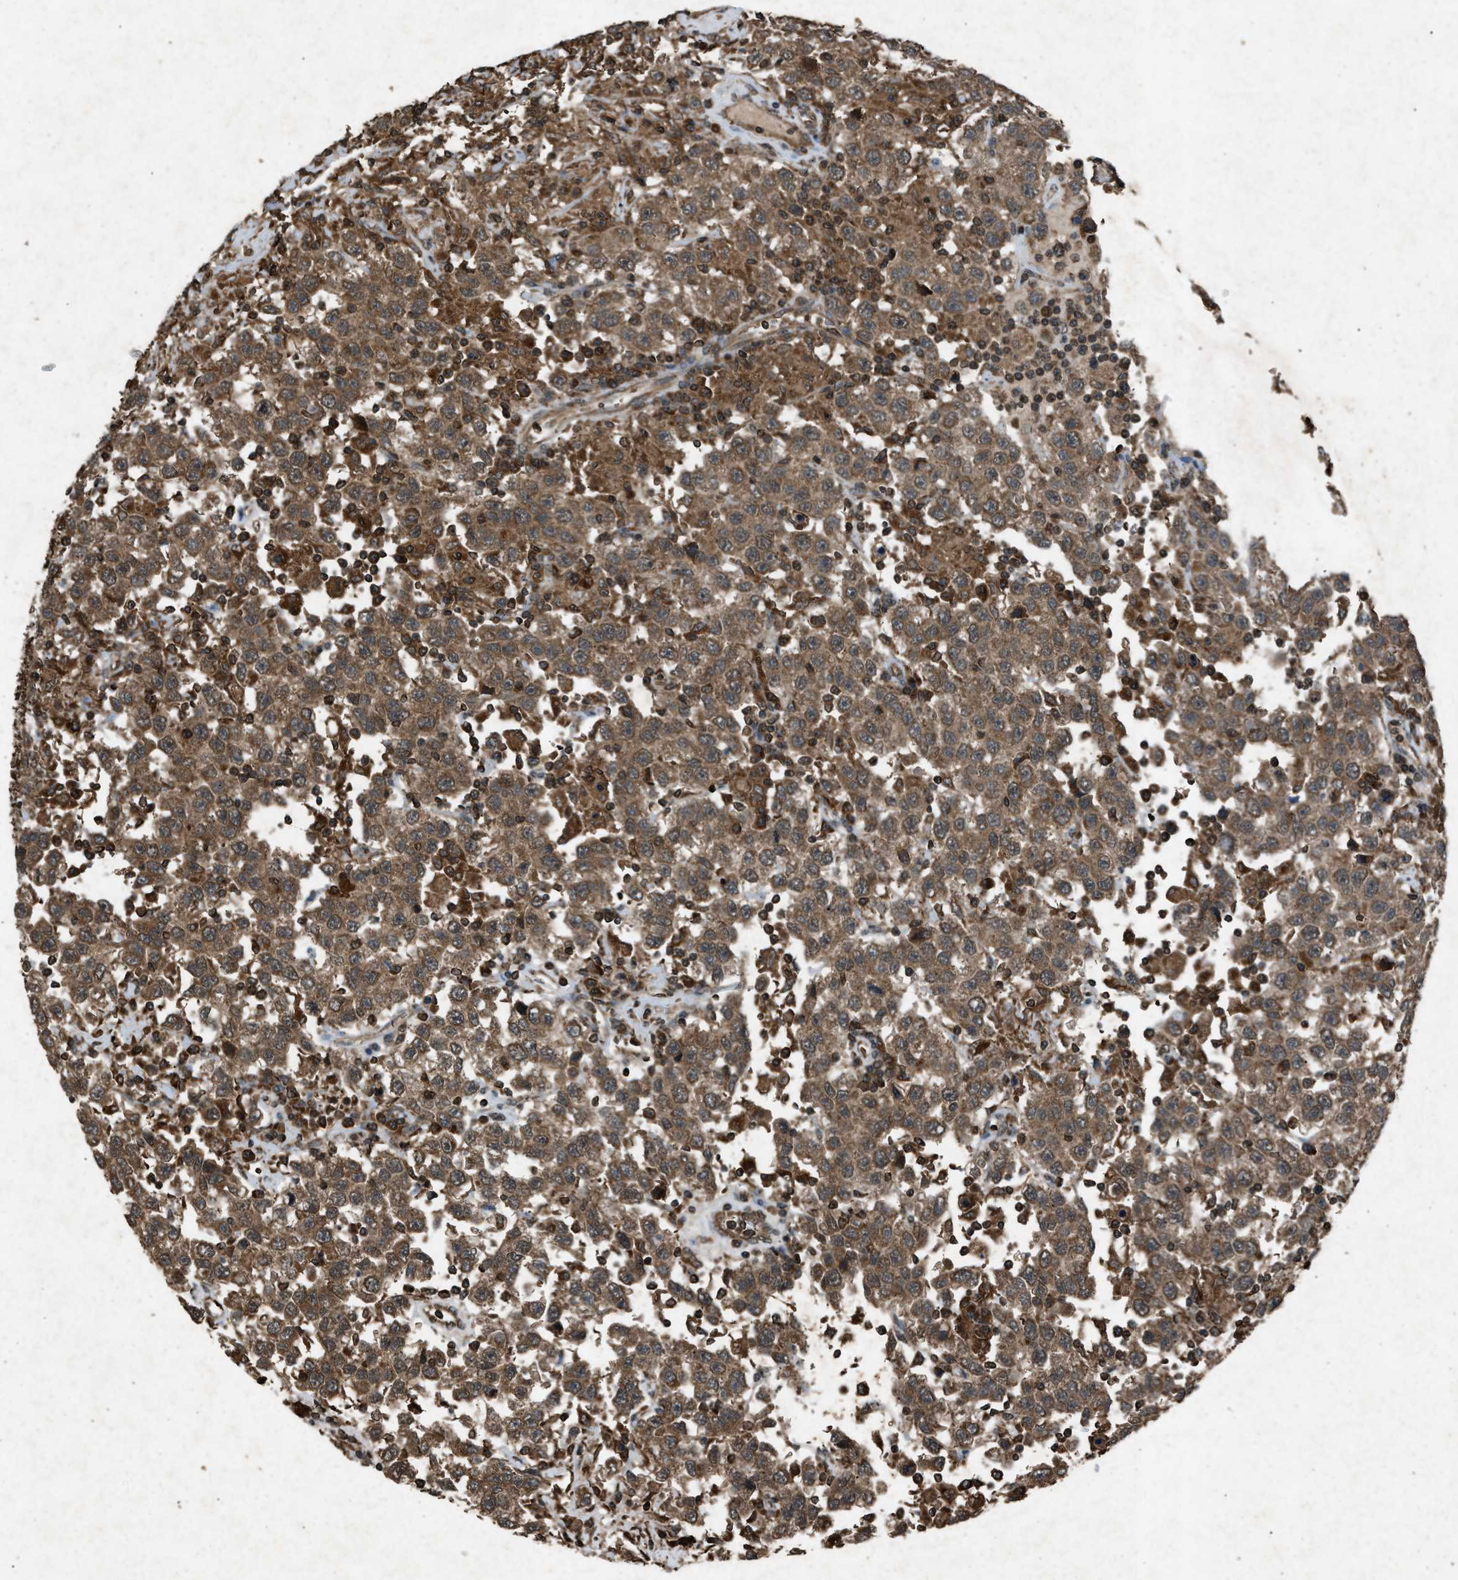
{"staining": {"intensity": "moderate", "quantity": ">75%", "location": "cytoplasmic/membranous"}, "tissue": "testis cancer", "cell_type": "Tumor cells", "image_type": "cancer", "snomed": [{"axis": "morphology", "description": "Seminoma, NOS"}, {"axis": "topography", "description": "Testis"}], "caption": "This micrograph reveals IHC staining of human testis cancer (seminoma), with medium moderate cytoplasmic/membranous positivity in about >75% of tumor cells.", "gene": "OAS1", "patient": {"sex": "male", "age": 41}}